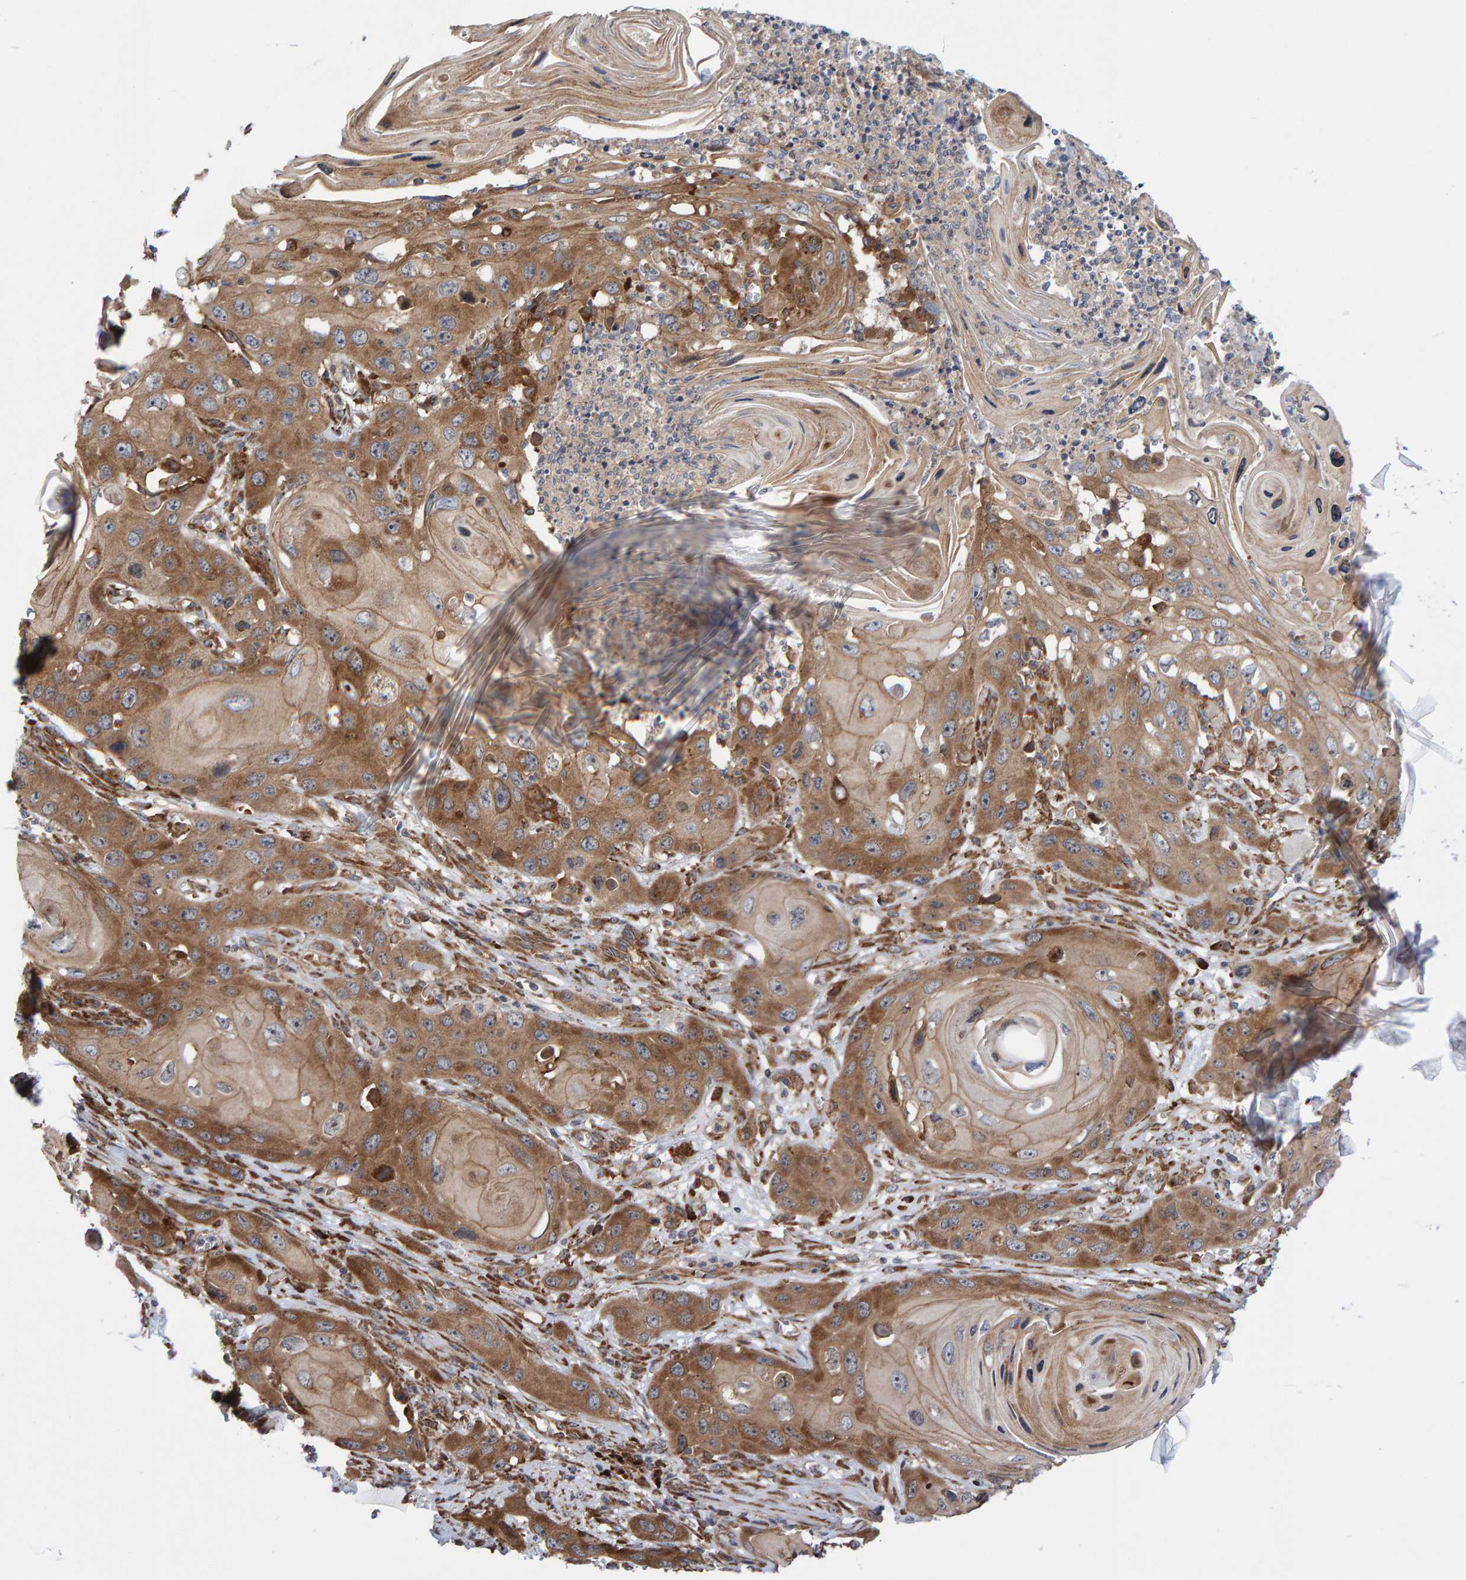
{"staining": {"intensity": "moderate", "quantity": ">75%", "location": "cytoplasmic/membranous"}, "tissue": "skin cancer", "cell_type": "Tumor cells", "image_type": "cancer", "snomed": [{"axis": "morphology", "description": "Squamous cell carcinoma, NOS"}, {"axis": "topography", "description": "Skin"}], "caption": "Immunohistochemistry of human squamous cell carcinoma (skin) displays medium levels of moderate cytoplasmic/membranous staining in approximately >75% of tumor cells. (brown staining indicates protein expression, while blue staining denotes nuclei).", "gene": "KIAA0753", "patient": {"sex": "male", "age": 55}}